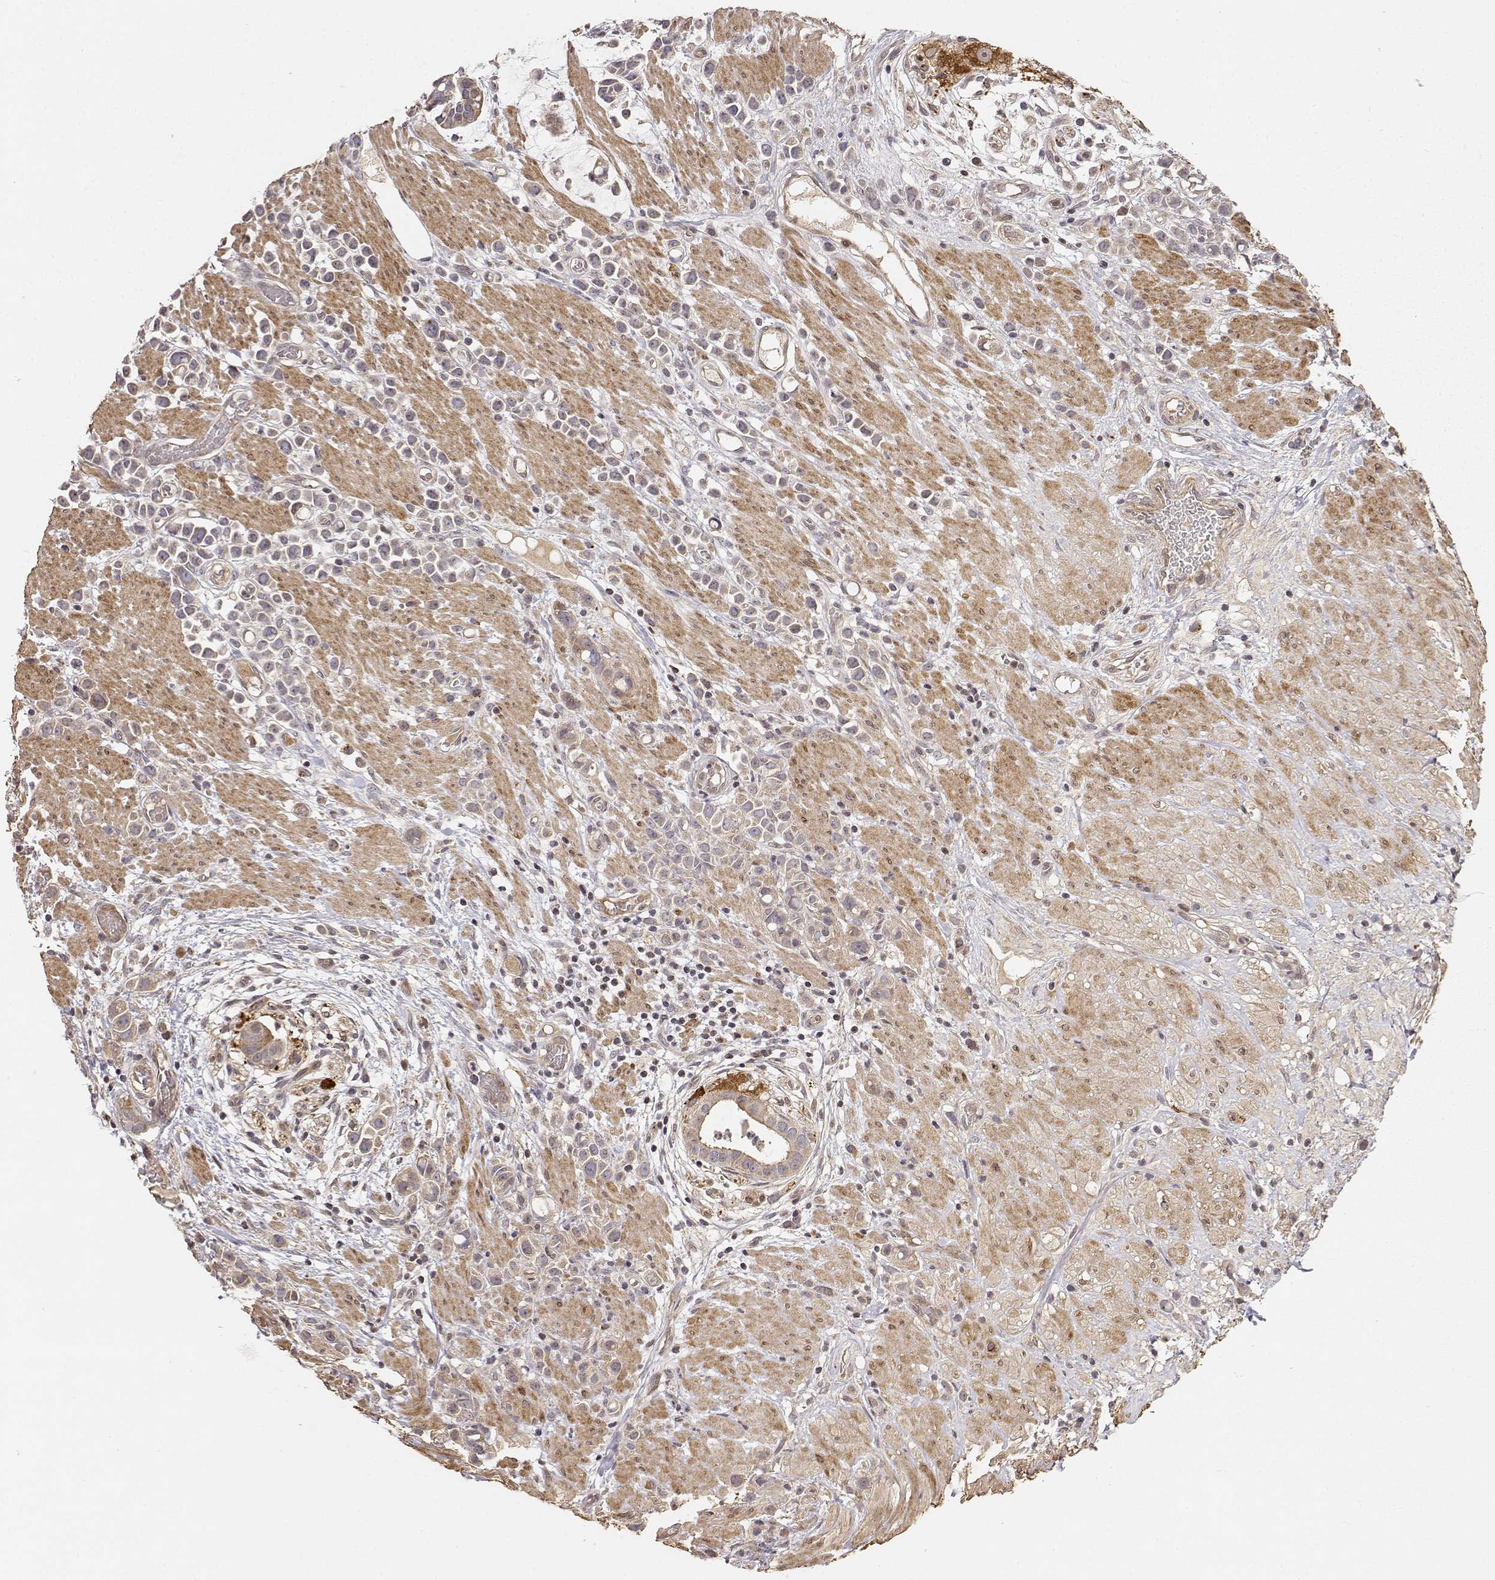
{"staining": {"intensity": "weak", "quantity": ">75%", "location": "cytoplasmic/membranous"}, "tissue": "stomach cancer", "cell_type": "Tumor cells", "image_type": "cancer", "snomed": [{"axis": "morphology", "description": "Adenocarcinoma, NOS"}, {"axis": "topography", "description": "Stomach"}], "caption": "Immunohistochemistry (IHC) (DAB) staining of human stomach cancer shows weak cytoplasmic/membranous protein positivity in approximately >75% of tumor cells.", "gene": "PICK1", "patient": {"sex": "male", "age": 82}}